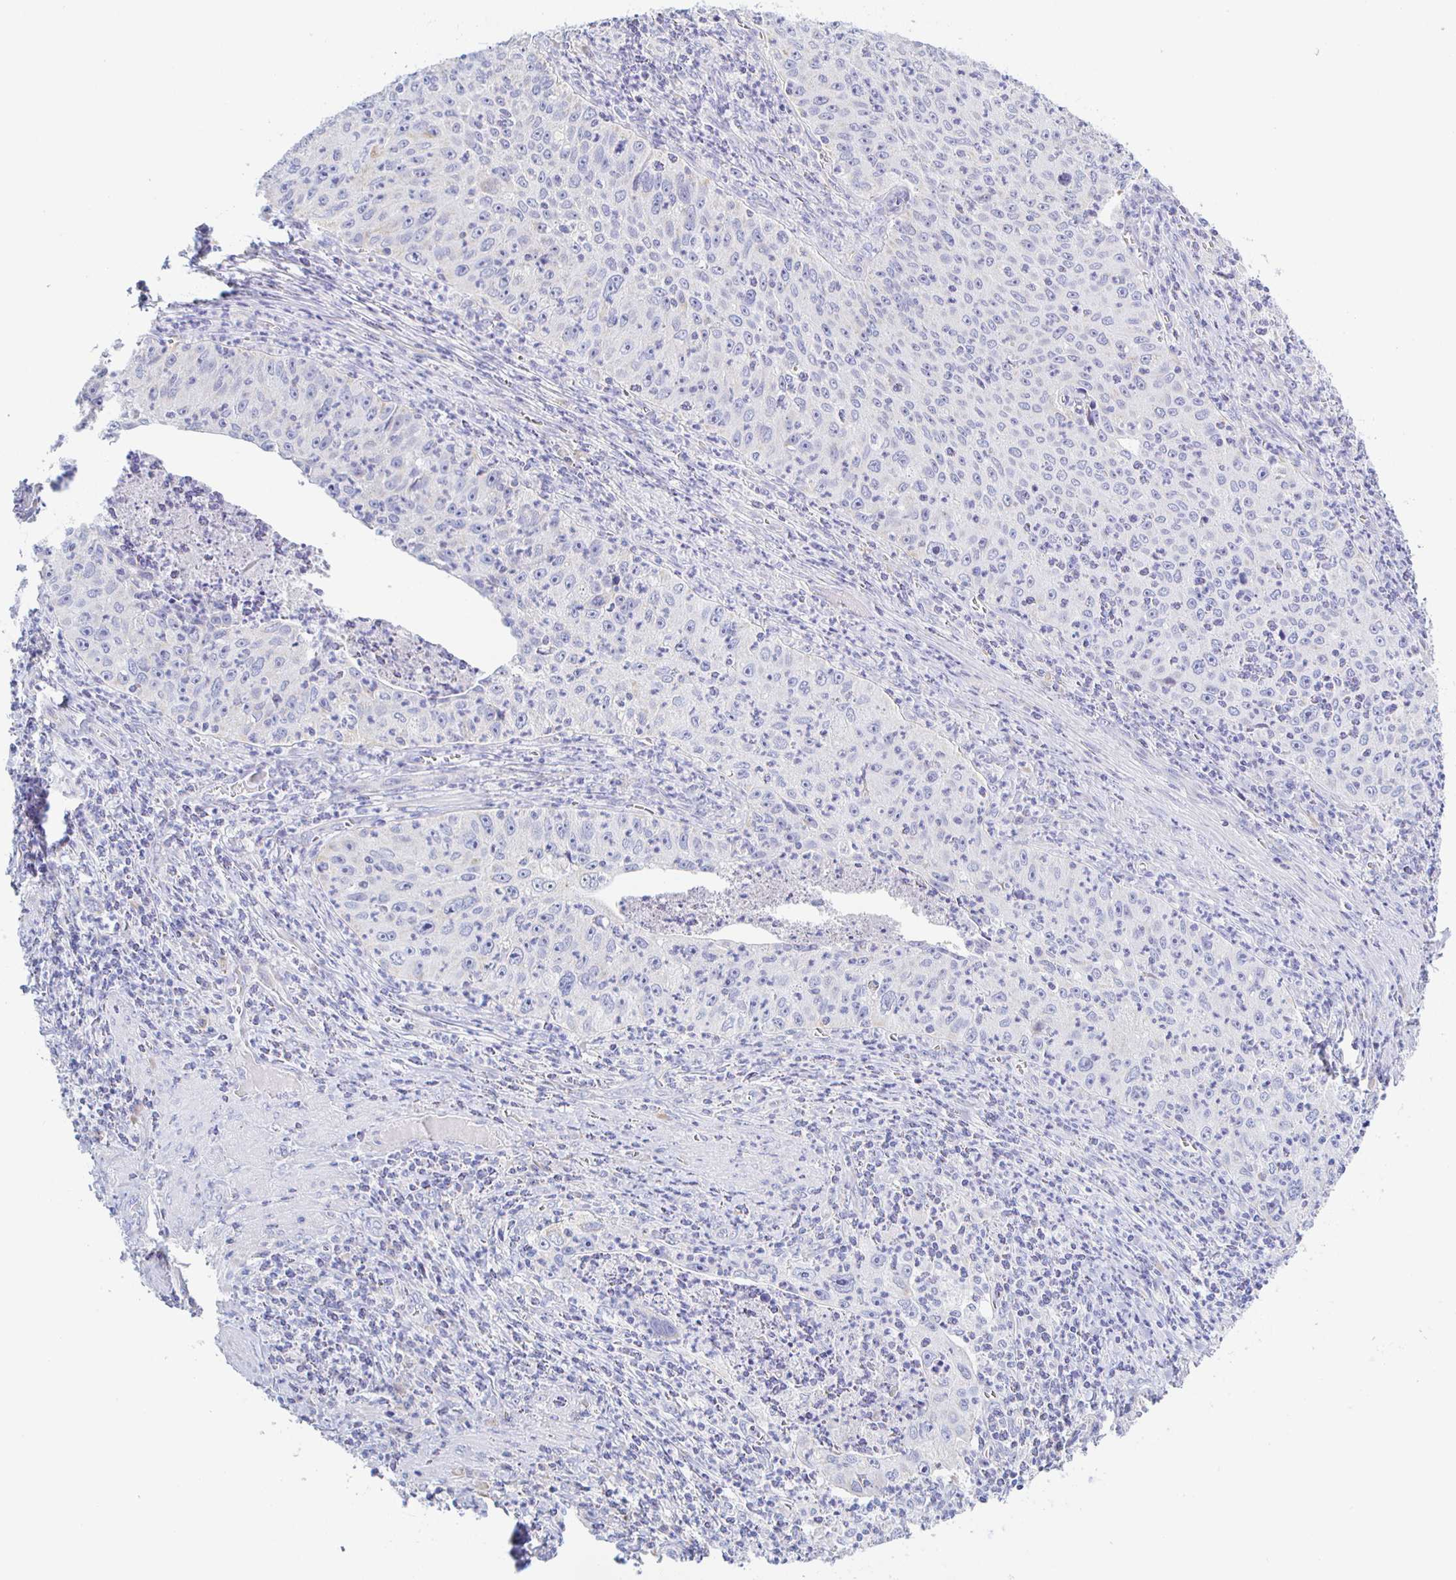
{"staining": {"intensity": "negative", "quantity": "none", "location": "none"}, "tissue": "cervical cancer", "cell_type": "Tumor cells", "image_type": "cancer", "snomed": [{"axis": "morphology", "description": "Squamous cell carcinoma, NOS"}, {"axis": "topography", "description": "Cervix"}], "caption": "This is an immunohistochemistry (IHC) image of squamous cell carcinoma (cervical). There is no expression in tumor cells.", "gene": "SYNGR4", "patient": {"sex": "female", "age": 30}}